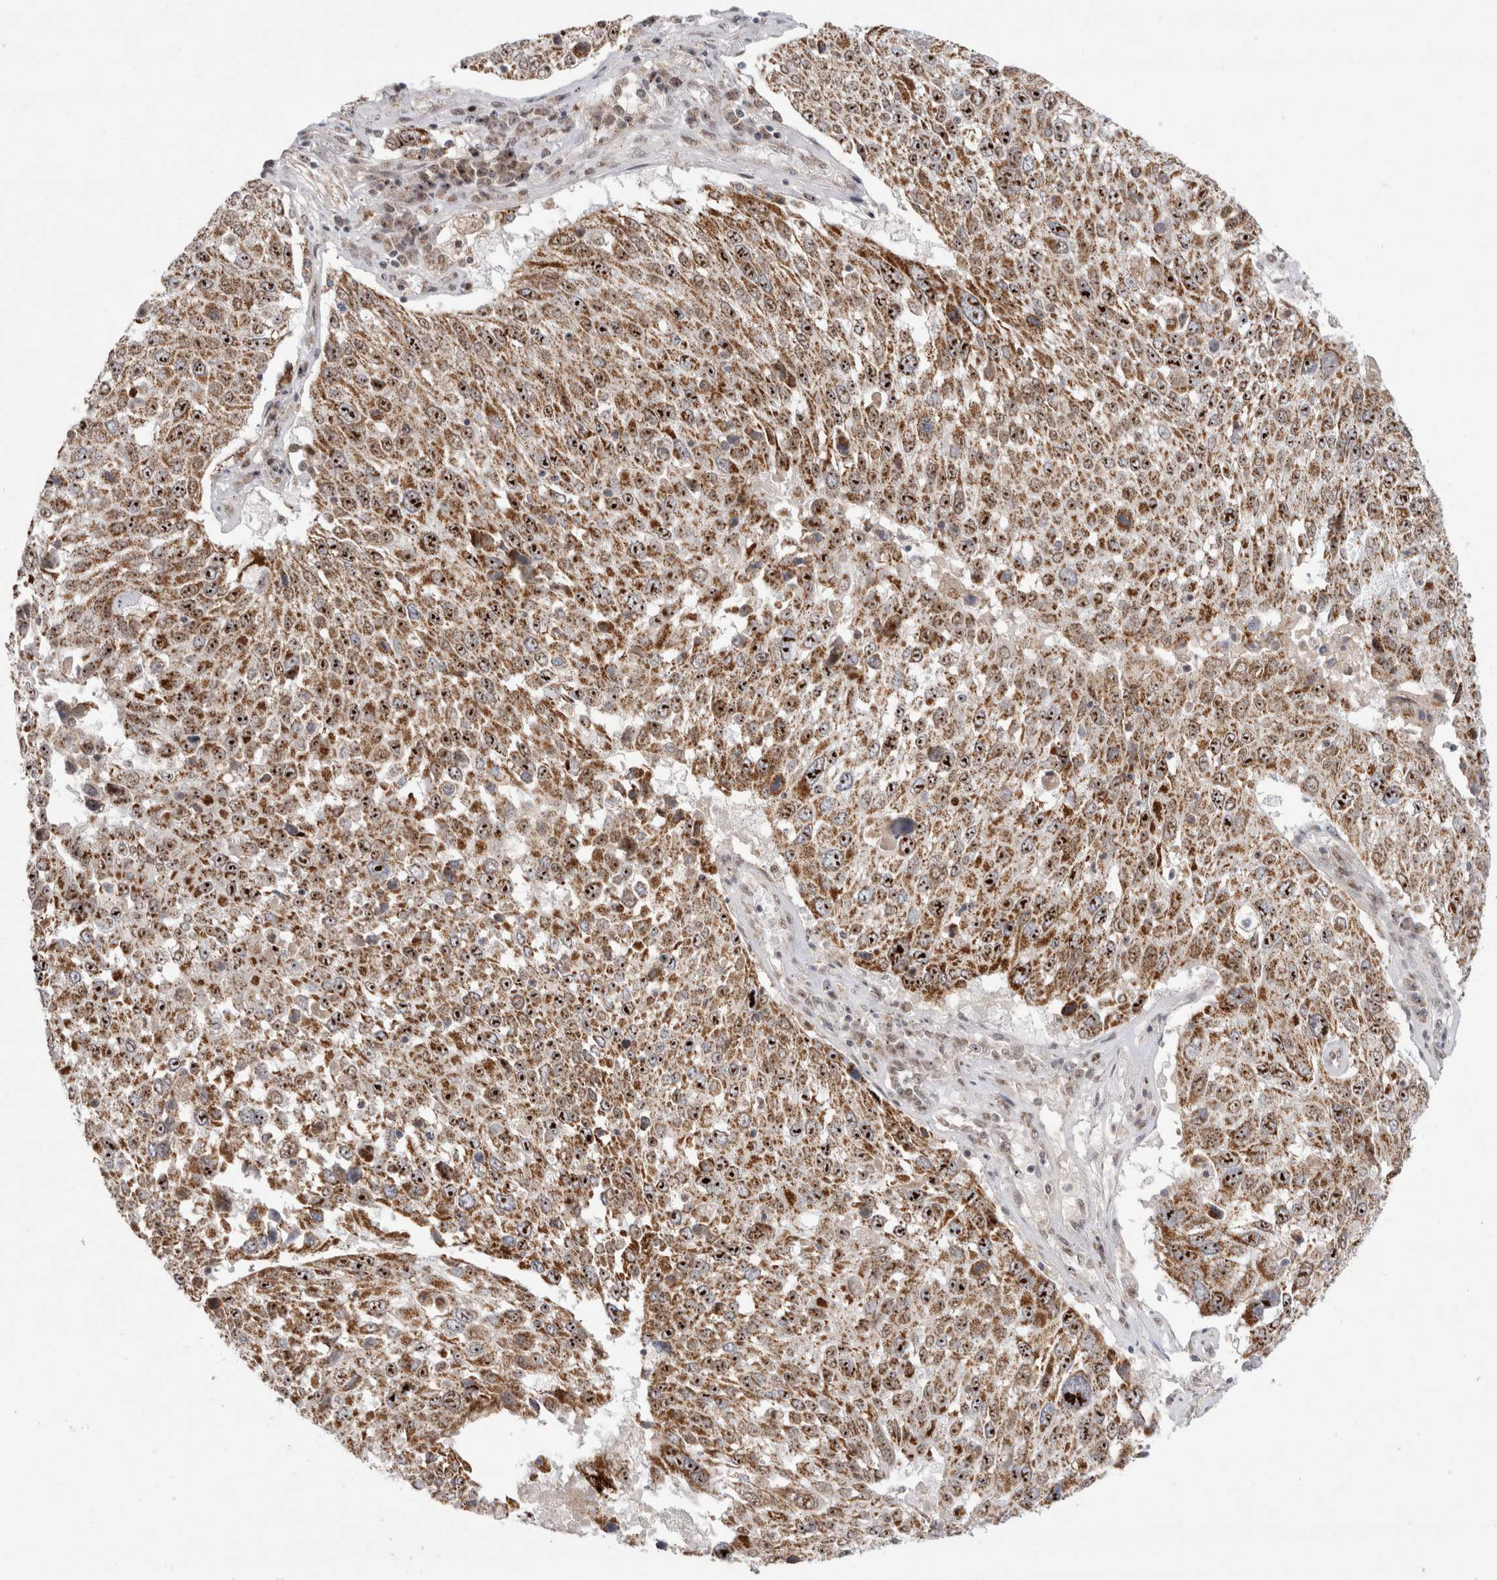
{"staining": {"intensity": "moderate", "quantity": ">75%", "location": "cytoplasmic/membranous,nuclear"}, "tissue": "lung cancer", "cell_type": "Tumor cells", "image_type": "cancer", "snomed": [{"axis": "morphology", "description": "Squamous cell carcinoma, NOS"}, {"axis": "topography", "description": "Lung"}], "caption": "Moderate cytoplasmic/membranous and nuclear expression for a protein is appreciated in about >75% of tumor cells of lung cancer using IHC.", "gene": "MRPL37", "patient": {"sex": "male", "age": 65}}